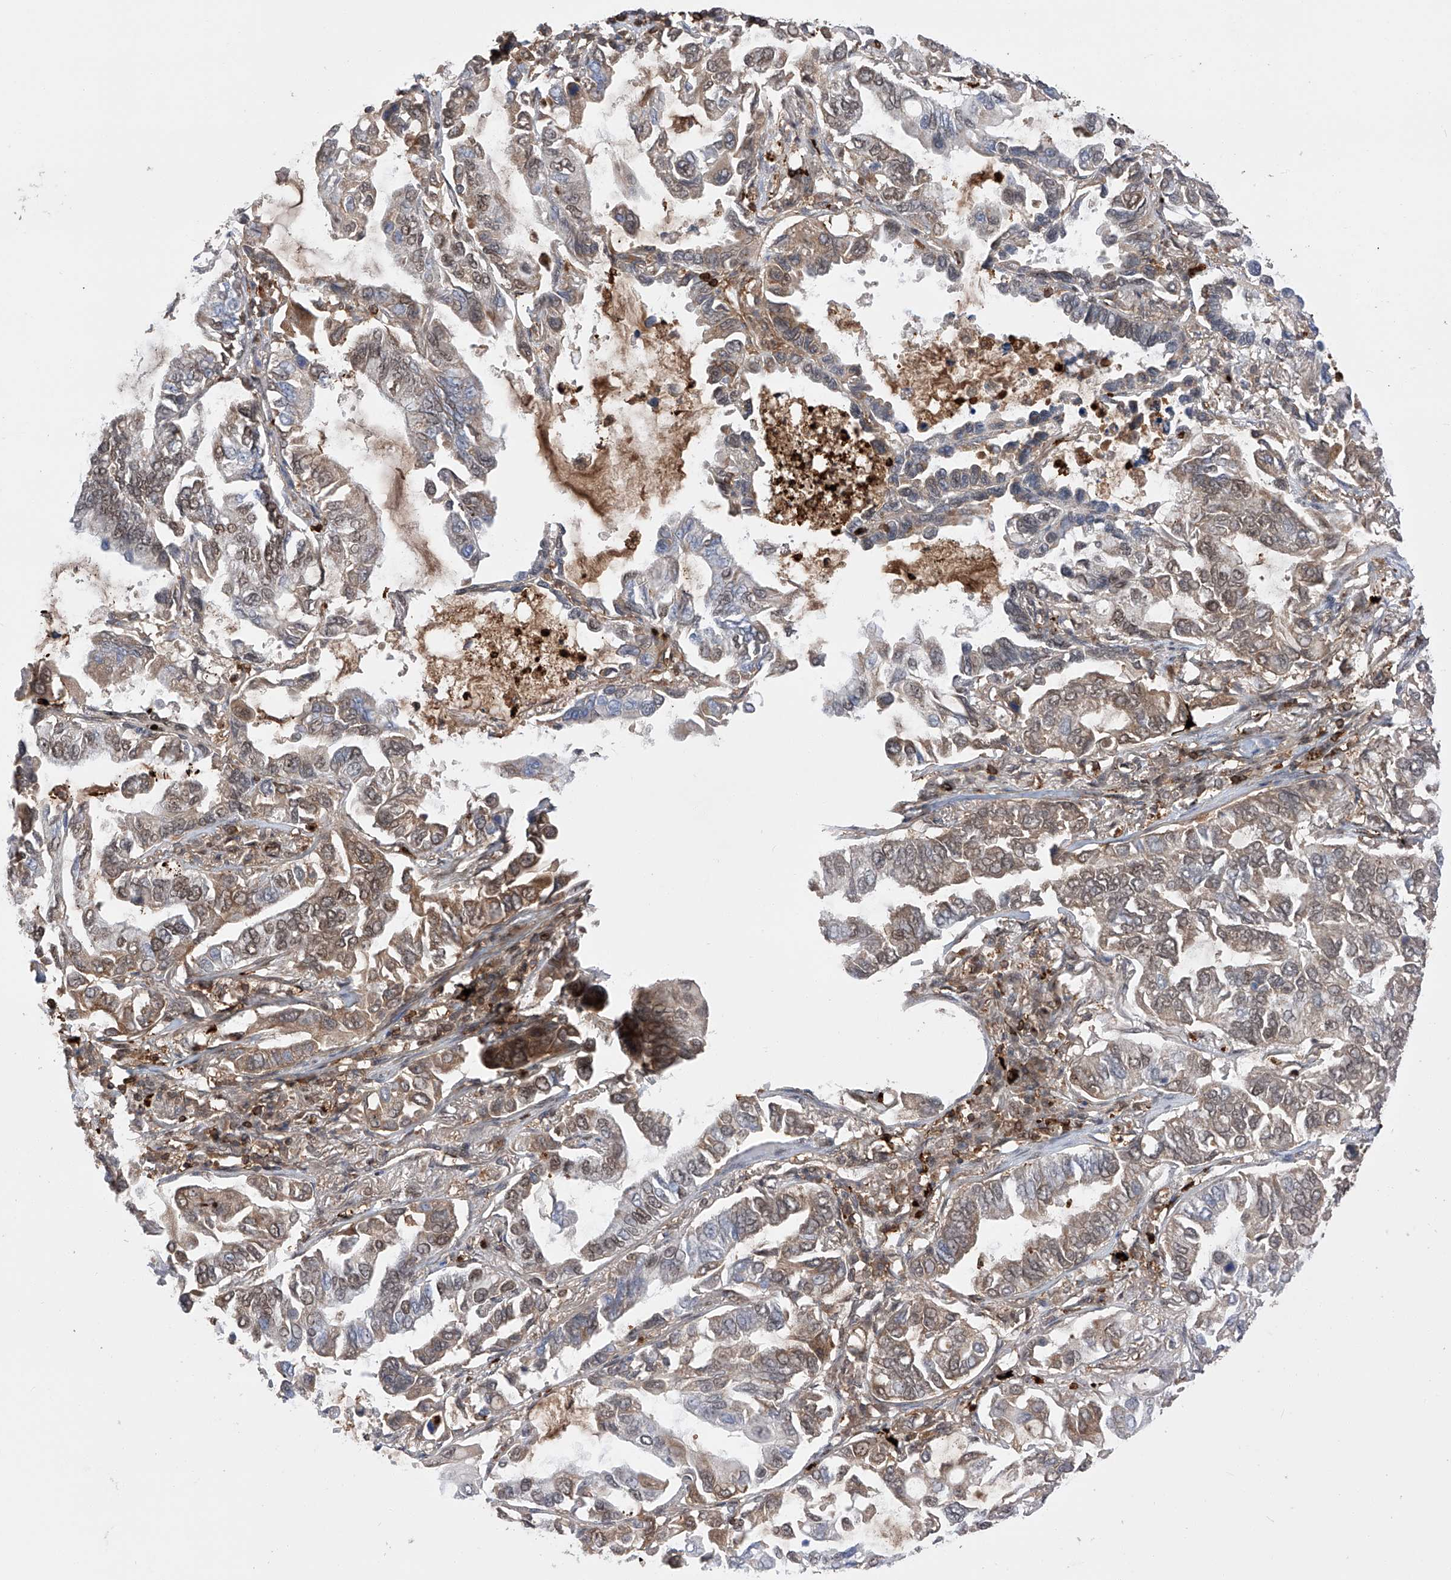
{"staining": {"intensity": "weak", "quantity": "25%-75%", "location": "cytoplasmic/membranous,nuclear"}, "tissue": "lung cancer", "cell_type": "Tumor cells", "image_type": "cancer", "snomed": [{"axis": "morphology", "description": "Adenocarcinoma, NOS"}, {"axis": "topography", "description": "Lung"}], "caption": "A brown stain shows weak cytoplasmic/membranous and nuclear positivity of a protein in human lung cancer (adenocarcinoma) tumor cells.", "gene": "ZNF280D", "patient": {"sex": "male", "age": 64}}